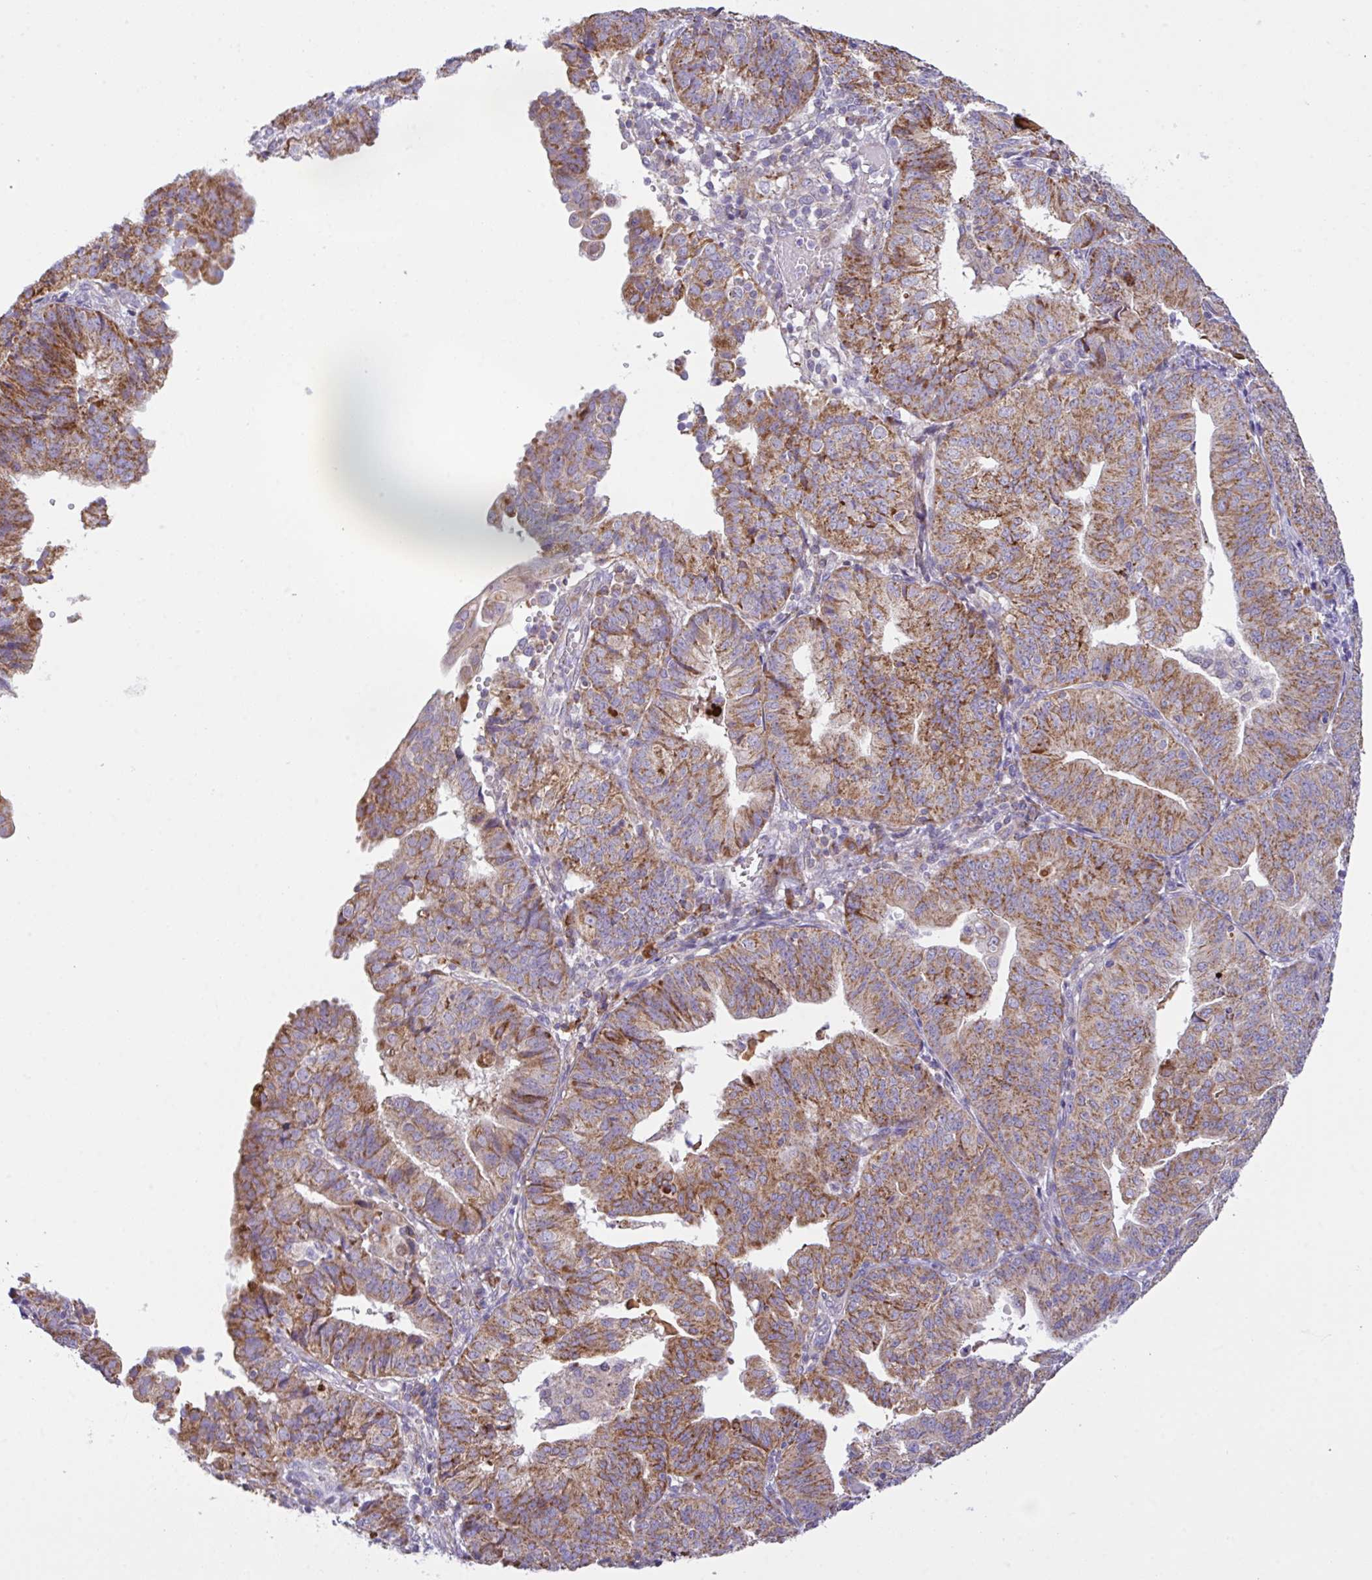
{"staining": {"intensity": "moderate", "quantity": ">75%", "location": "cytoplasmic/membranous"}, "tissue": "endometrial cancer", "cell_type": "Tumor cells", "image_type": "cancer", "snomed": [{"axis": "morphology", "description": "Adenocarcinoma, NOS"}, {"axis": "topography", "description": "Endometrium"}], "caption": "A micrograph showing moderate cytoplasmic/membranous staining in approximately >75% of tumor cells in endometrial cancer, as visualized by brown immunohistochemical staining.", "gene": "CHDH", "patient": {"sex": "female", "age": 56}}